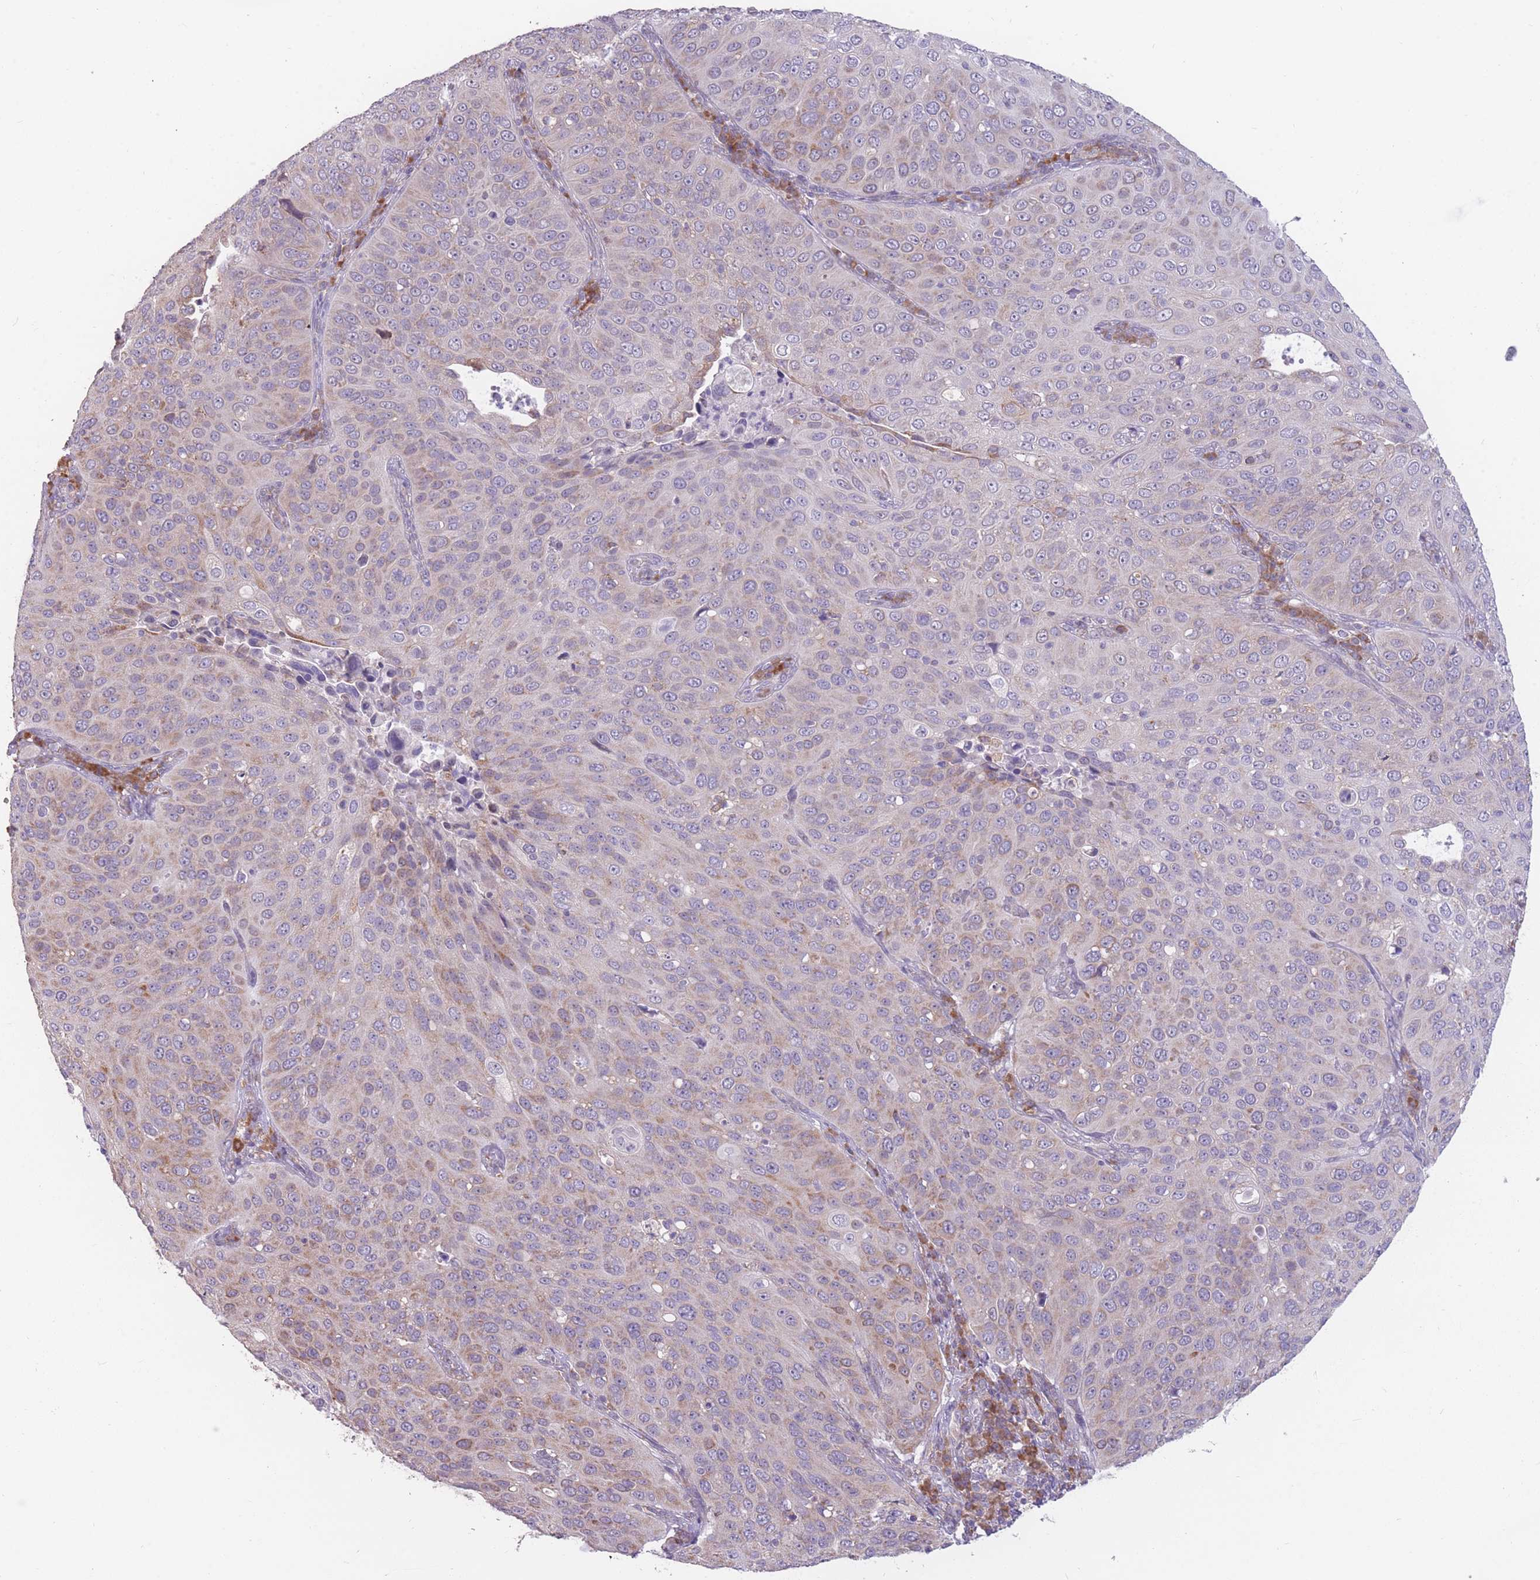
{"staining": {"intensity": "weak", "quantity": "25%-75%", "location": "cytoplasmic/membranous"}, "tissue": "cervical cancer", "cell_type": "Tumor cells", "image_type": "cancer", "snomed": [{"axis": "morphology", "description": "Squamous cell carcinoma, NOS"}, {"axis": "topography", "description": "Cervix"}], "caption": "DAB immunohistochemical staining of squamous cell carcinoma (cervical) exhibits weak cytoplasmic/membranous protein positivity in approximately 25%-75% of tumor cells.", "gene": "TRAPPC5", "patient": {"sex": "female", "age": 36}}